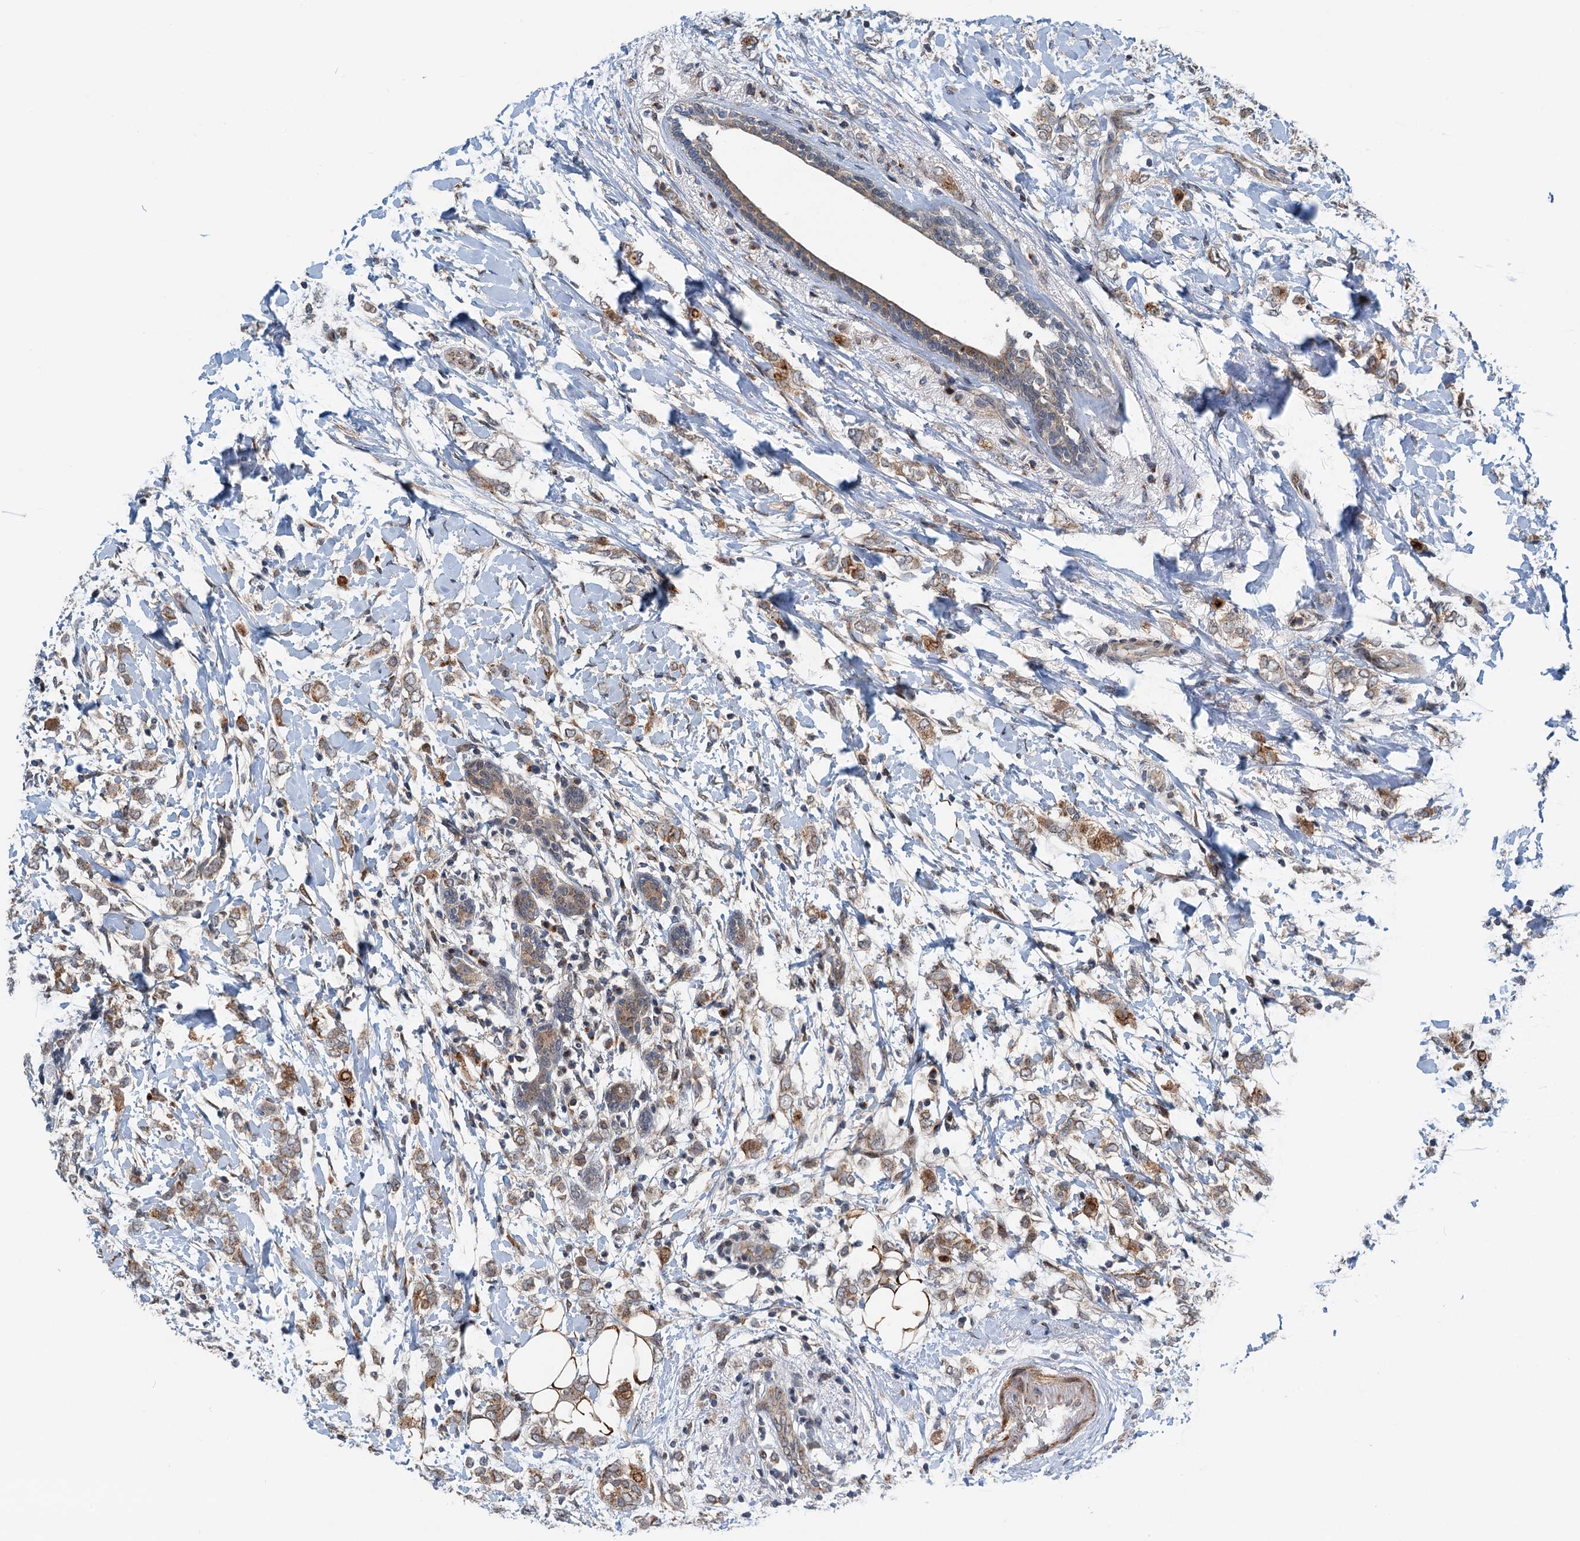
{"staining": {"intensity": "moderate", "quantity": ">75%", "location": "cytoplasmic/membranous"}, "tissue": "breast cancer", "cell_type": "Tumor cells", "image_type": "cancer", "snomed": [{"axis": "morphology", "description": "Normal tissue, NOS"}, {"axis": "morphology", "description": "Lobular carcinoma"}, {"axis": "topography", "description": "Breast"}], "caption": "About >75% of tumor cells in breast cancer (lobular carcinoma) demonstrate moderate cytoplasmic/membranous protein positivity as visualized by brown immunohistochemical staining.", "gene": "DYNC2I2", "patient": {"sex": "female", "age": 47}}